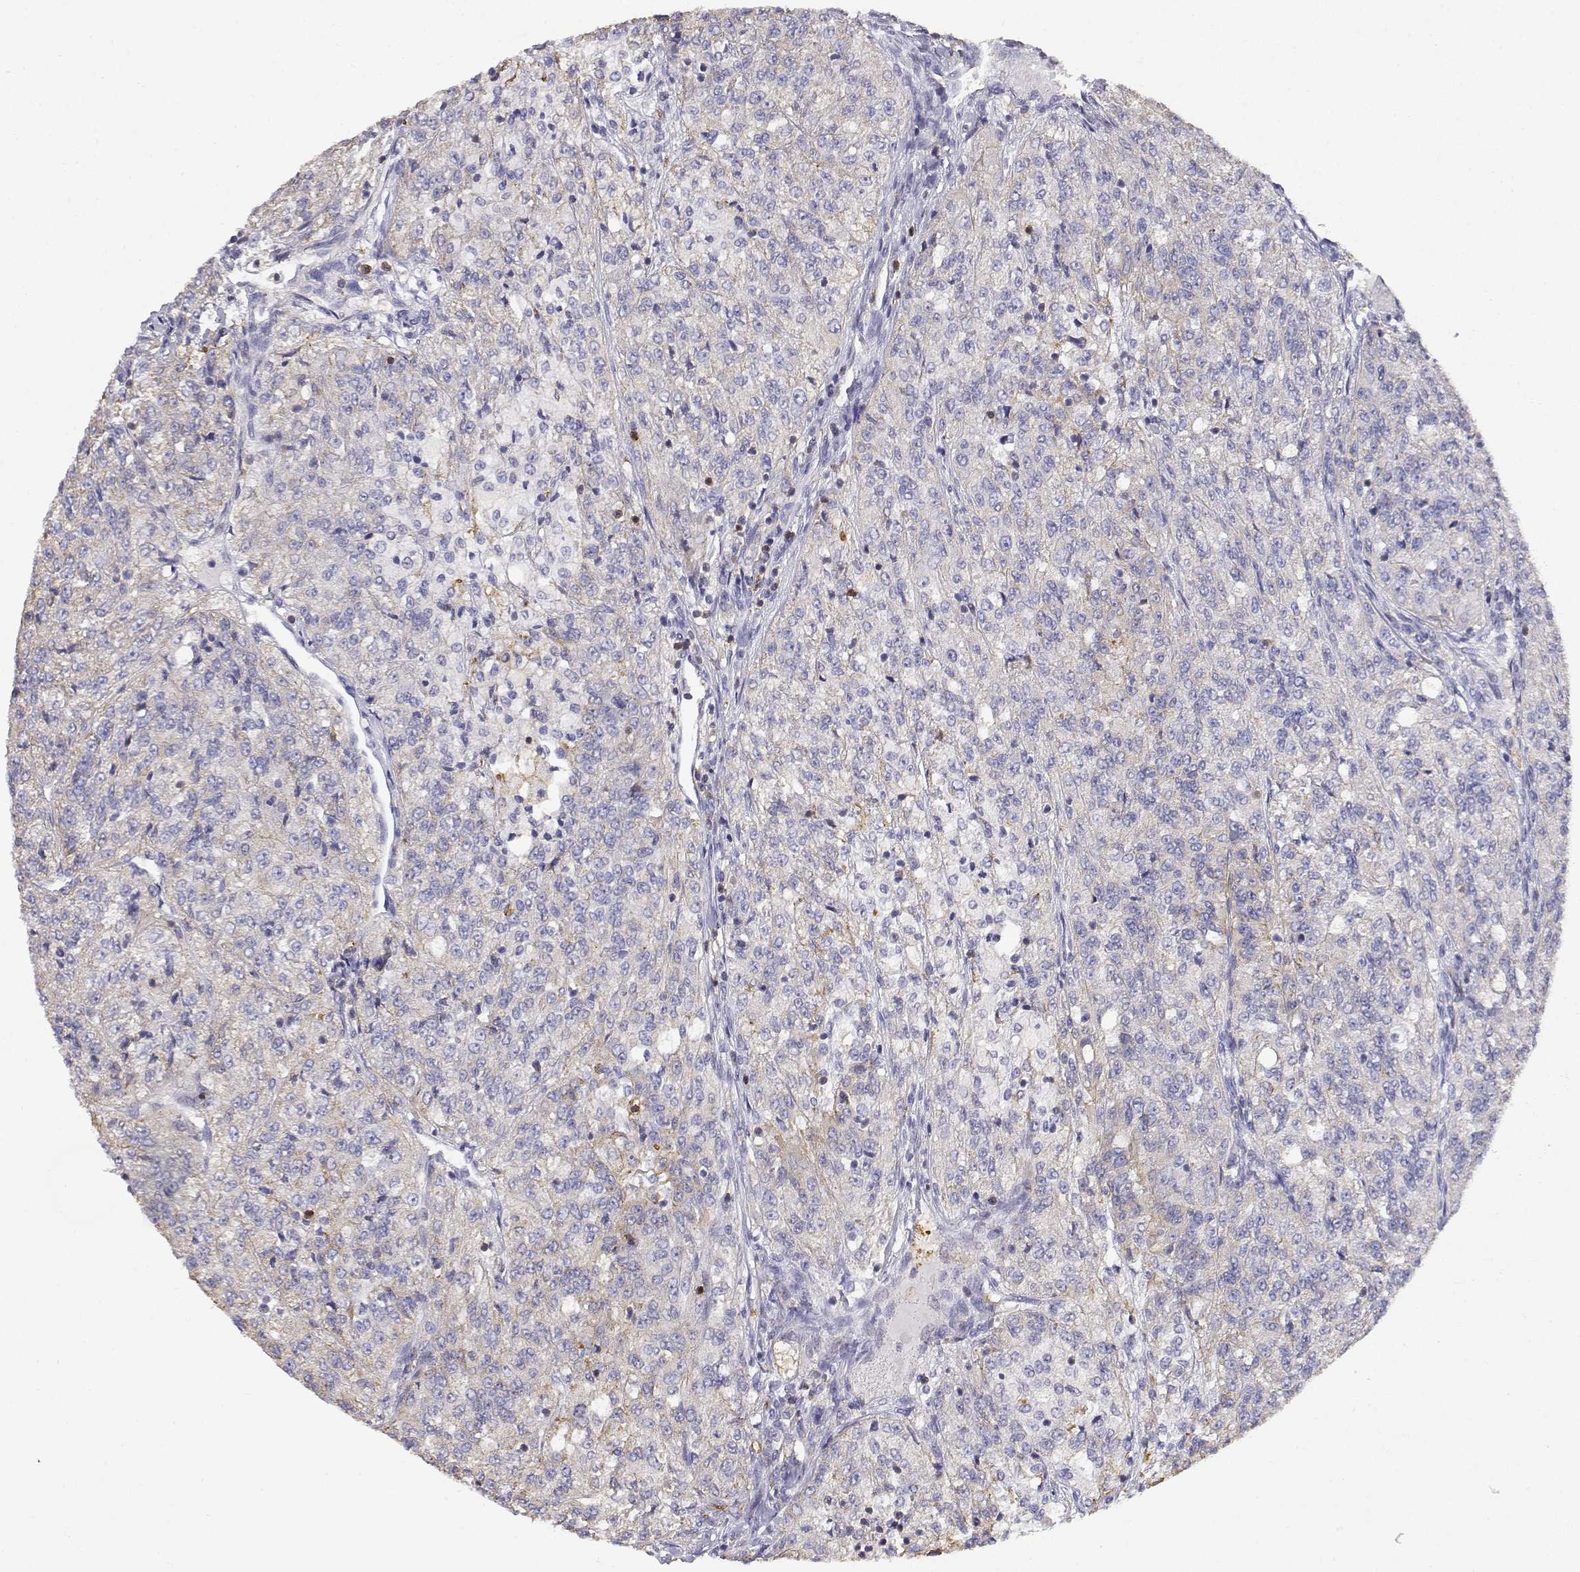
{"staining": {"intensity": "weak", "quantity": "25%-75%", "location": "cytoplasmic/membranous"}, "tissue": "renal cancer", "cell_type": "Tumor cells", "image_type": "cancer", "snomed": [{"axis": "morphology", "description": "Adenocarcinoma, NOS"}, {"axis": "topography", "description": "Kidney"}], "caption": "Weak cytoplasmic/membranous expression for a protein is identified in about 25%-75% of tumor cells of renal cancer using immunohistochemistry.", "gene": "ADA", "patient": {"sex": "female", "age": 63}}